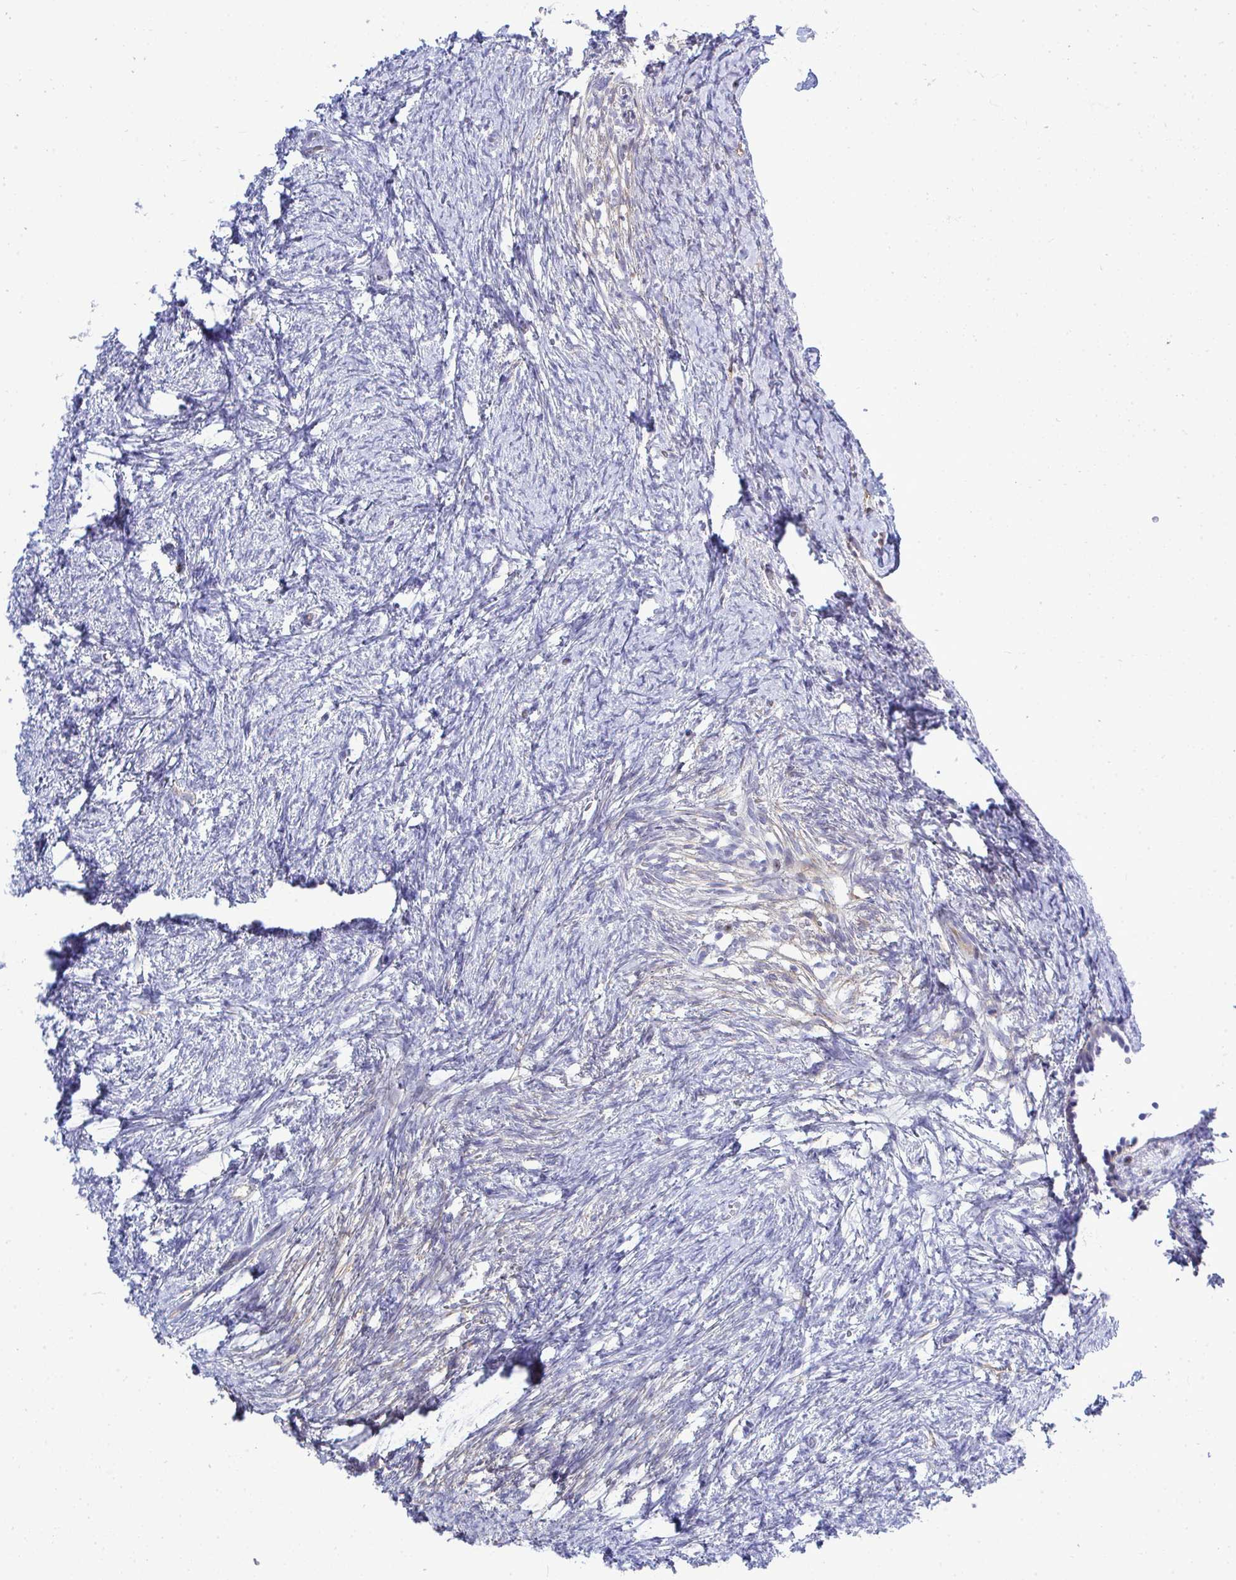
{"staining": {"intensity": "negative", "quantity": "none", "location": "none"}, "tissue": "ovary", "cell_type": "Follicle cells", "image_type": "normal", "snomed": [{"axis": "morphology", "description": "Normal tissue, NOS"}, {"axis": "topography", "description": "Ovary"}], "caption": "DAB (3,3'-diaminobenzidine) immunohistochemical staining of unremarkable human ovary exhibits no significant expression in follicle cells.", "gene": "SLC25A51", "patient": {"sex": "female", "age": 41}}